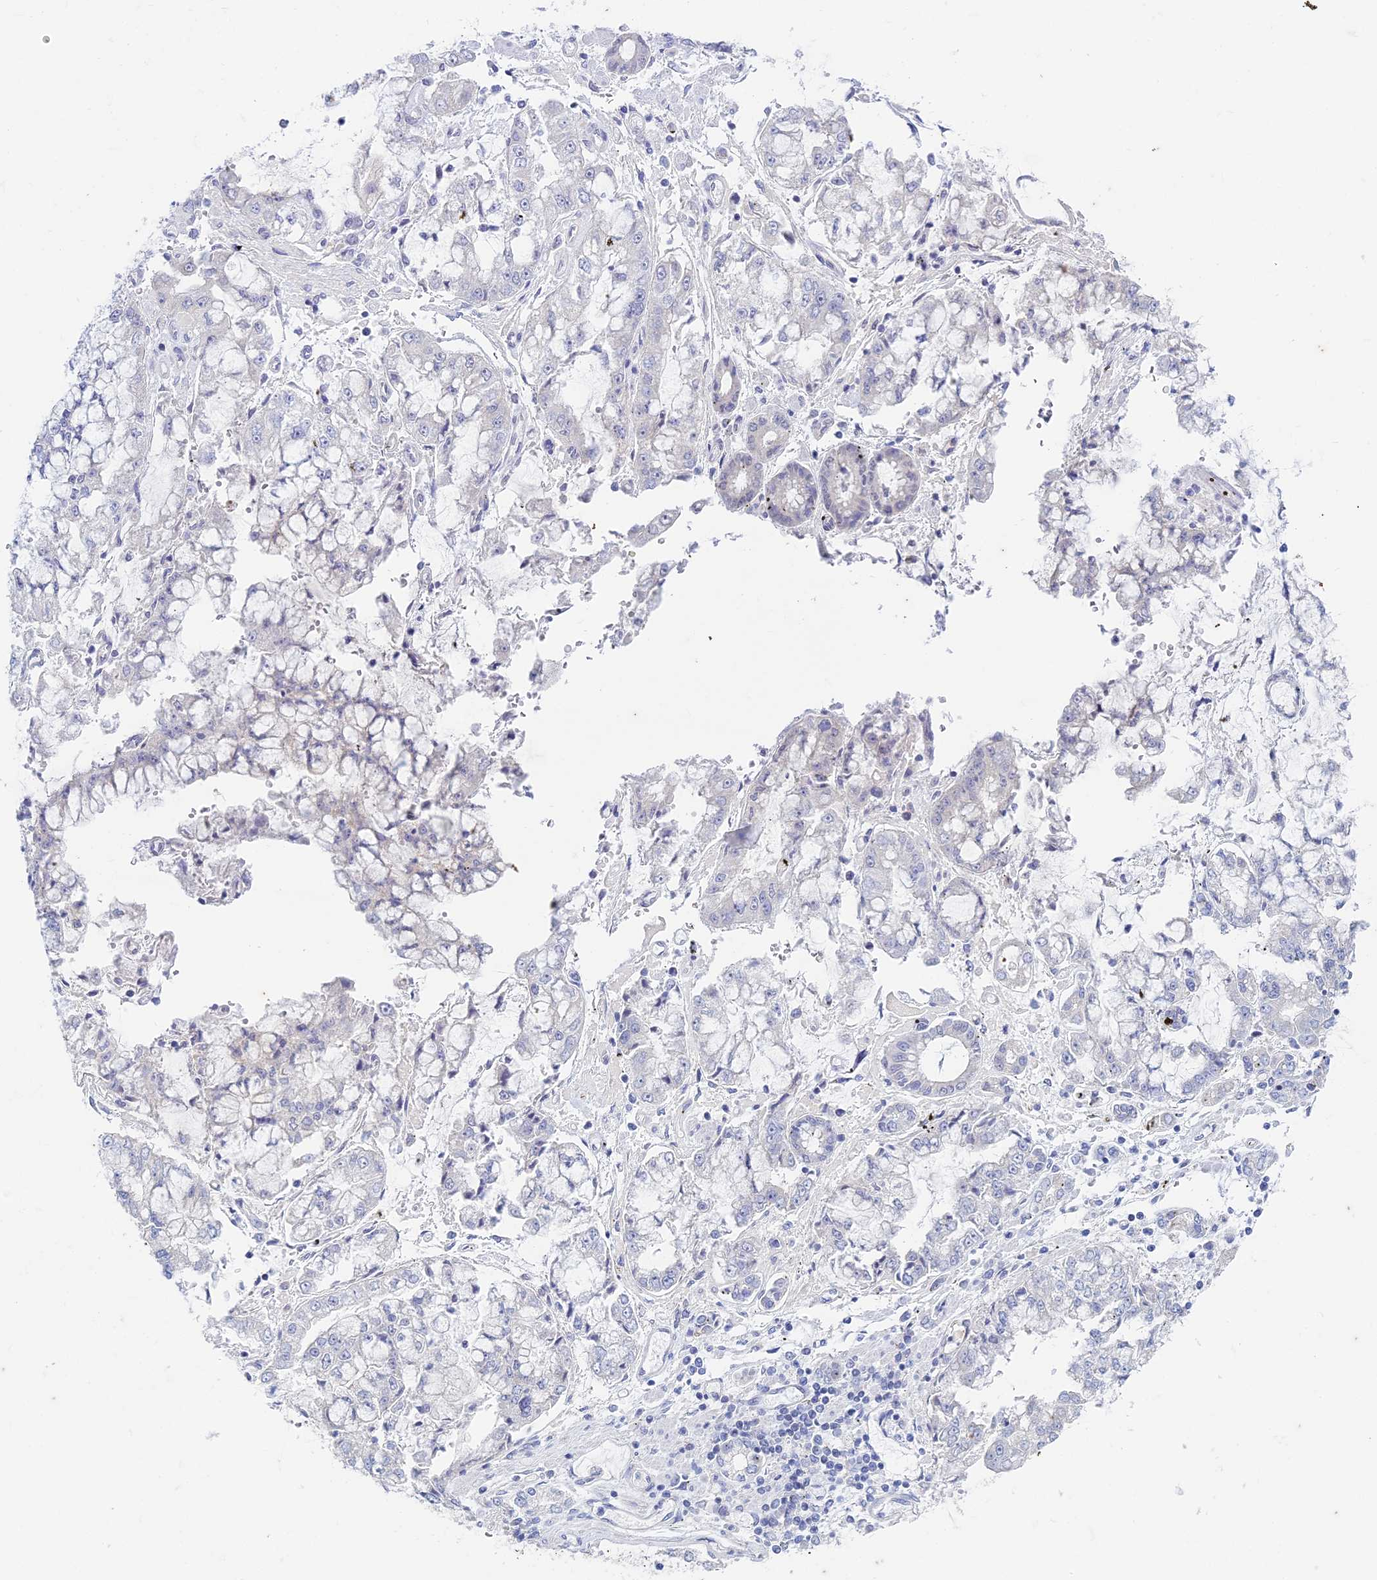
{"staining": {"intensity": "negative", "quantity": "none", "location": "none"}, "tissue": "stomach cancer", "cell_type": "Tumor cells", "image_type": "cancer", "snomed": [{"axis": "morphology", "description": "Adenocarcinoma, NOS"}, {"axis": "topography", "description": "Stomach"}], "caption": "The immunohistochemistry photomicrograph has no significant expression in tumor cells of stomach cancer (adenocarcinoma) tissue. (DAB (3,3'-diaminobenzidine) immunohistochemistry (IHC), high magnification).", "gene": "EEF2KMT", "patient": {"sex": "male", "age": 76}}